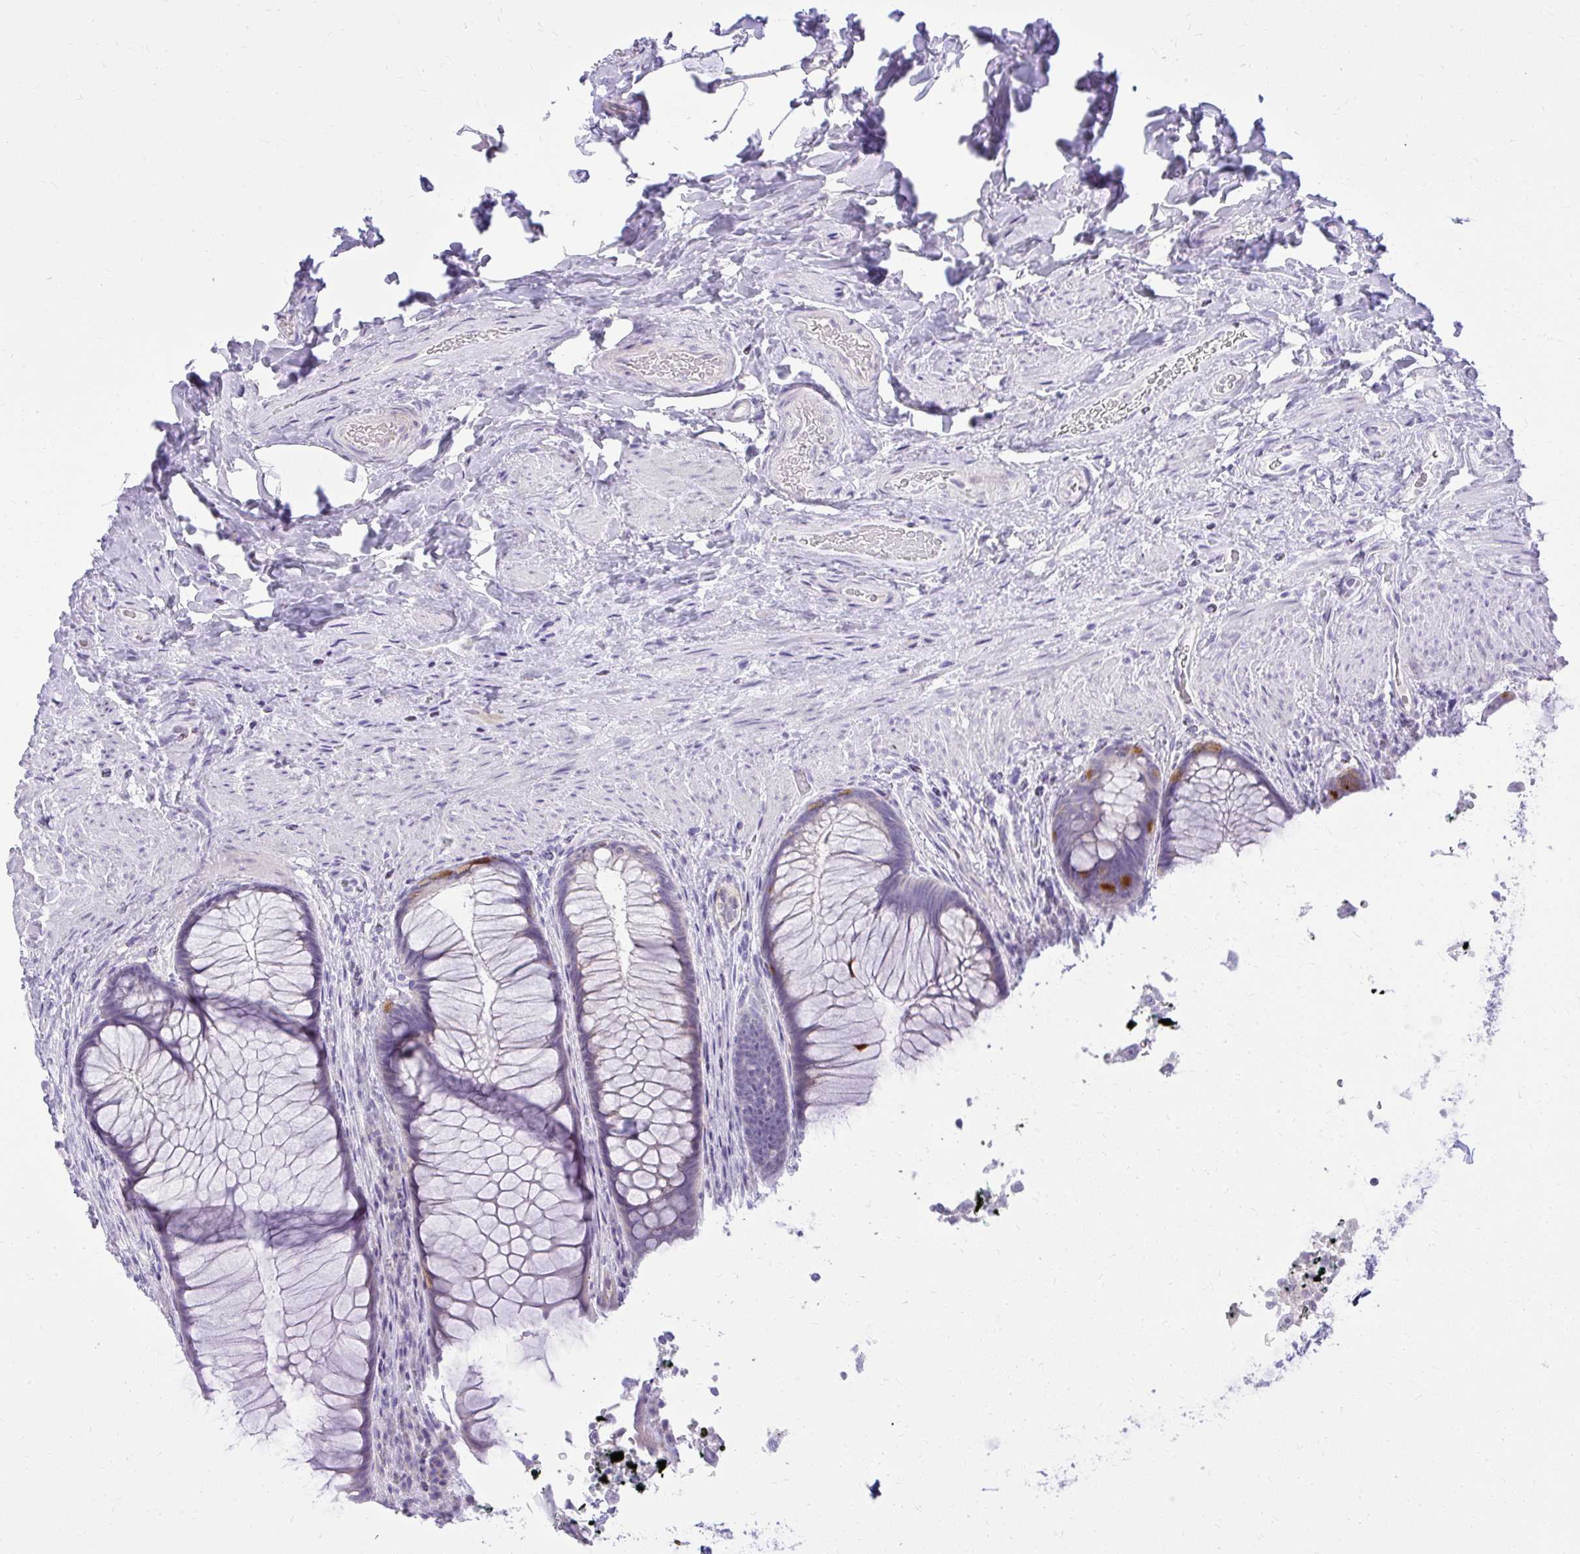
{"staining": {"intensity": "moderate", "quantity": "<25%", "location": "cytoplasmic/membranous"}, "tissue": "rectum", "cell_type": "Glandular cells", "image_type": "normal", "snomed": [{"axis": "morphology", "description": "Normal tissue, NOS"}, {"axis": "topography", "description": "Rectum"}], "caption": "IHC image of normal rectum stained for a protein (brown), which shows low levels of moderate cytoplasmic/membranous positivity in approximately <25% of glandular cells.", "gene": "PRAP1", "patient": {"sex": "male", "age": 53}}